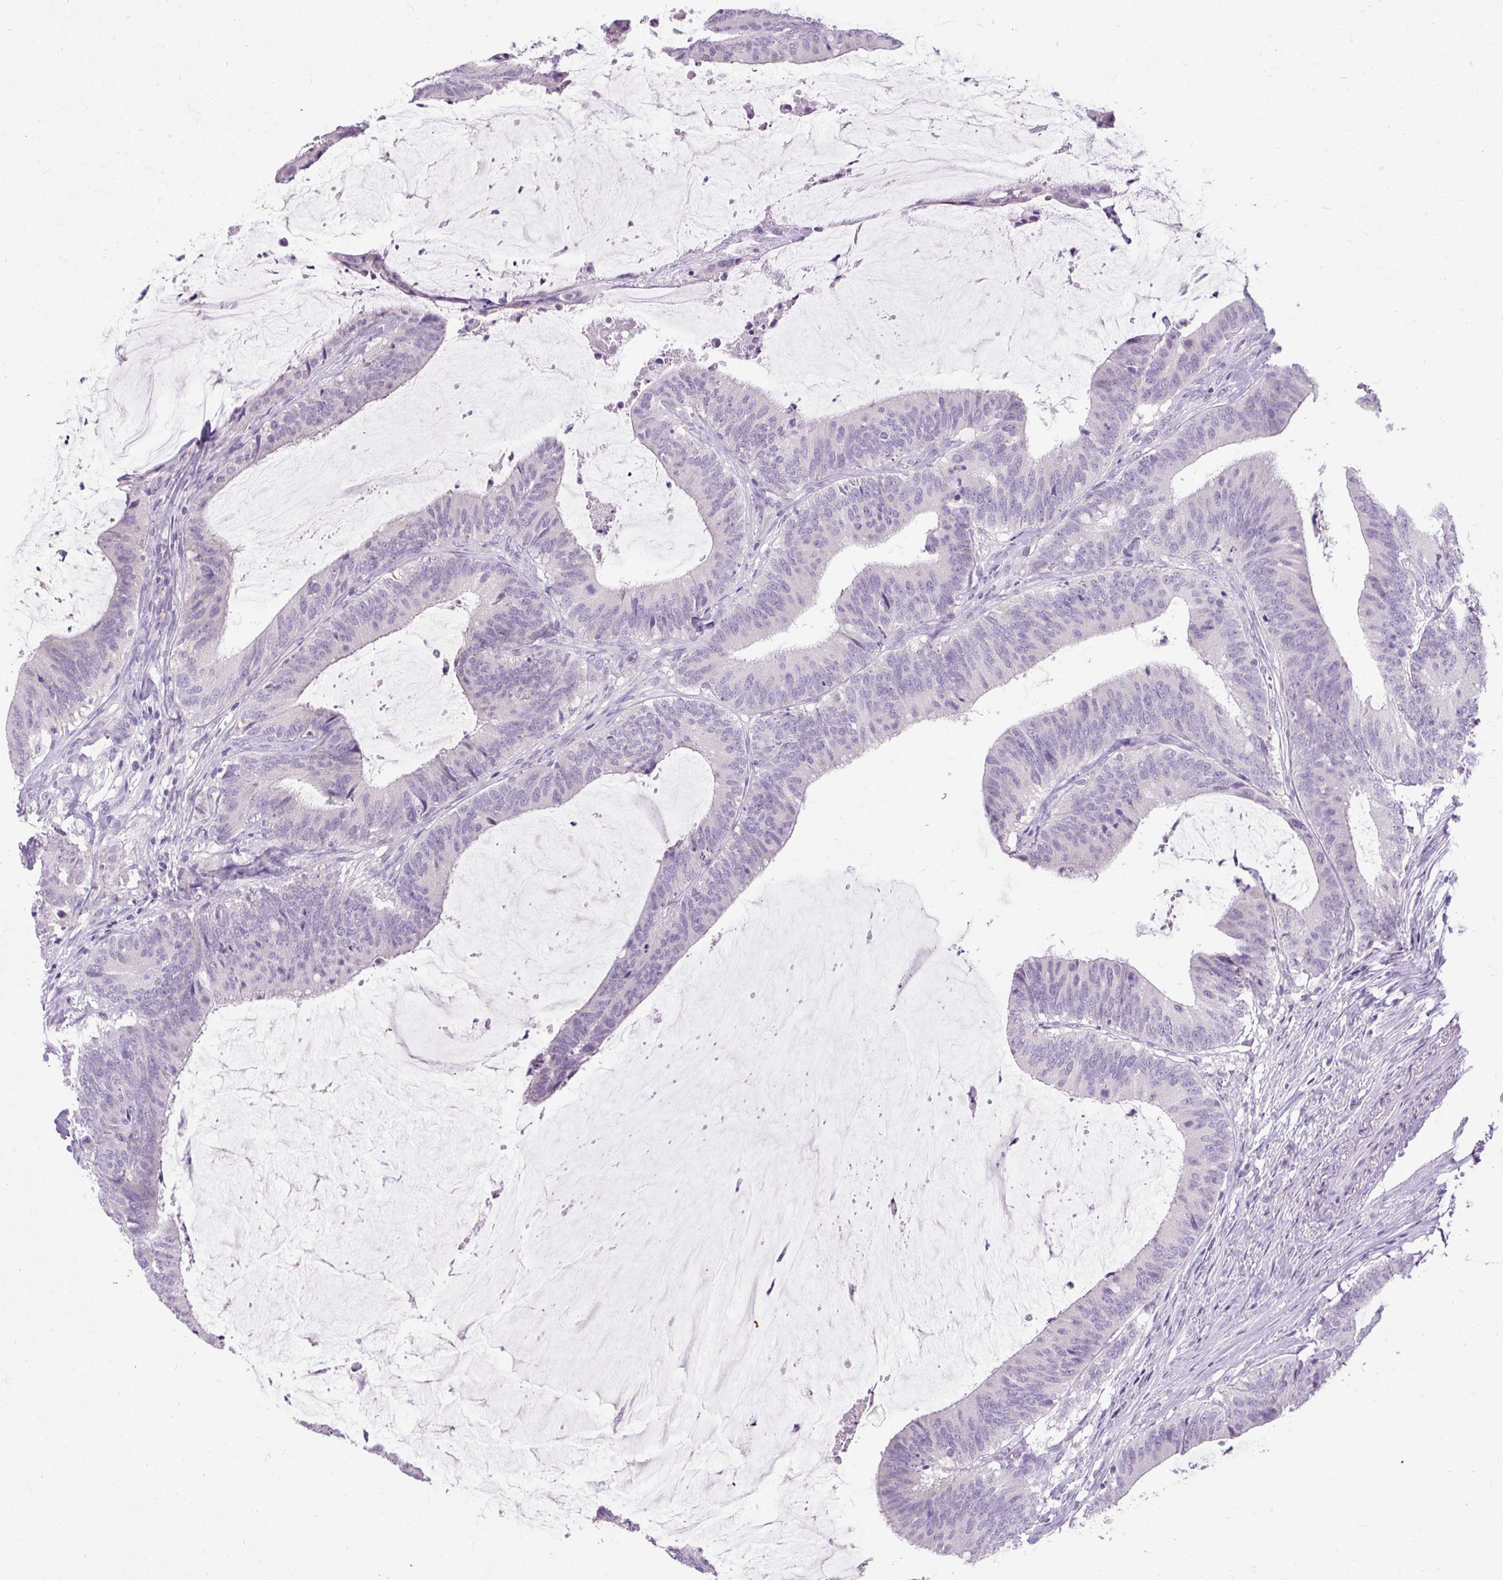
{"staining": {"intensity": "negative", "quantity": "none", "location": "none"}, "tissue": "colorectal cancer", "cell_type": "Tumor cells", "image_type": "cancer", "snomed": [{"axis": "morphology", "description": "Adenocarcinoma, NOS"}, {"axis": "topography", "description": "Colon"}], "caption": "IHC of human colorectal cancer demonstrates no positivity in tumor cells. Brightfield microscopy of immunohistochemistry stained with DAB (brown) and hematoxylin (blue), captured at high magnification.", "gene": "FABP7", "patient": {"sex": "female", "age": 43}}